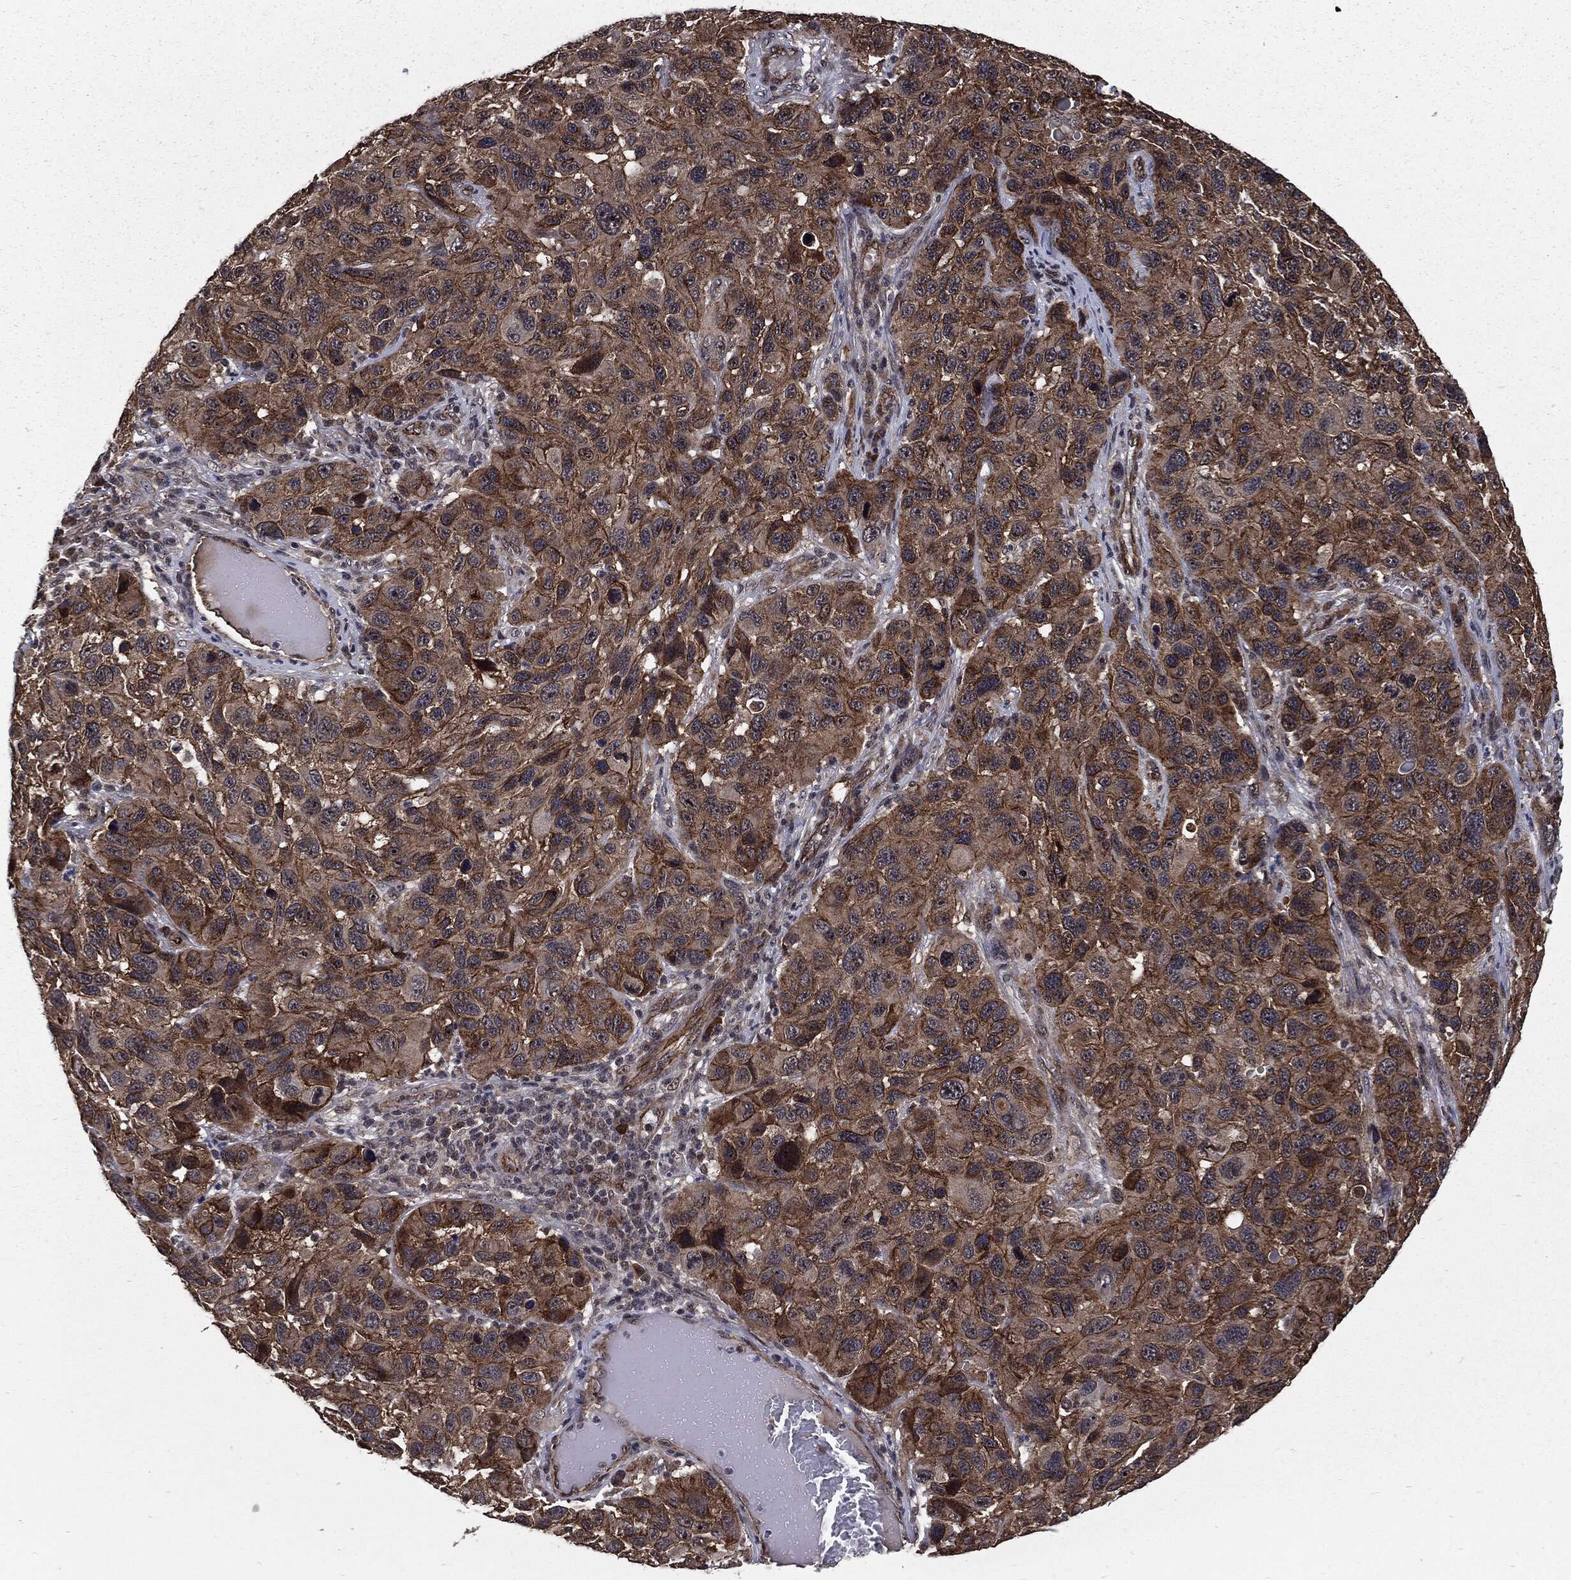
{"staining": {"intensity": "strong", "quantity": "25%-75%", "location": "cytoplasmic/membranous"}, "tissue": "melanoma", "cell_type": "Tumor cells", "image_type": "cancer", "snomed": [{"axis": "morphology", "description": "Malignant melanoma, NOS"}, {"axis": "topography", "description": "Skin"}], "caption": "DAB immunohistochemical staining of human malignant melanoma shows strong cytoplasmic/membranous protein staining in about 25%-75% of tumor cells. The staining was performed using DAB to visualize the protein expression in brown, while the nuclei were stained in blue with hematoxylin (Magnification: 20x).", "gene": "PTPA", "patient": {"sex": "male", "age": 53}}